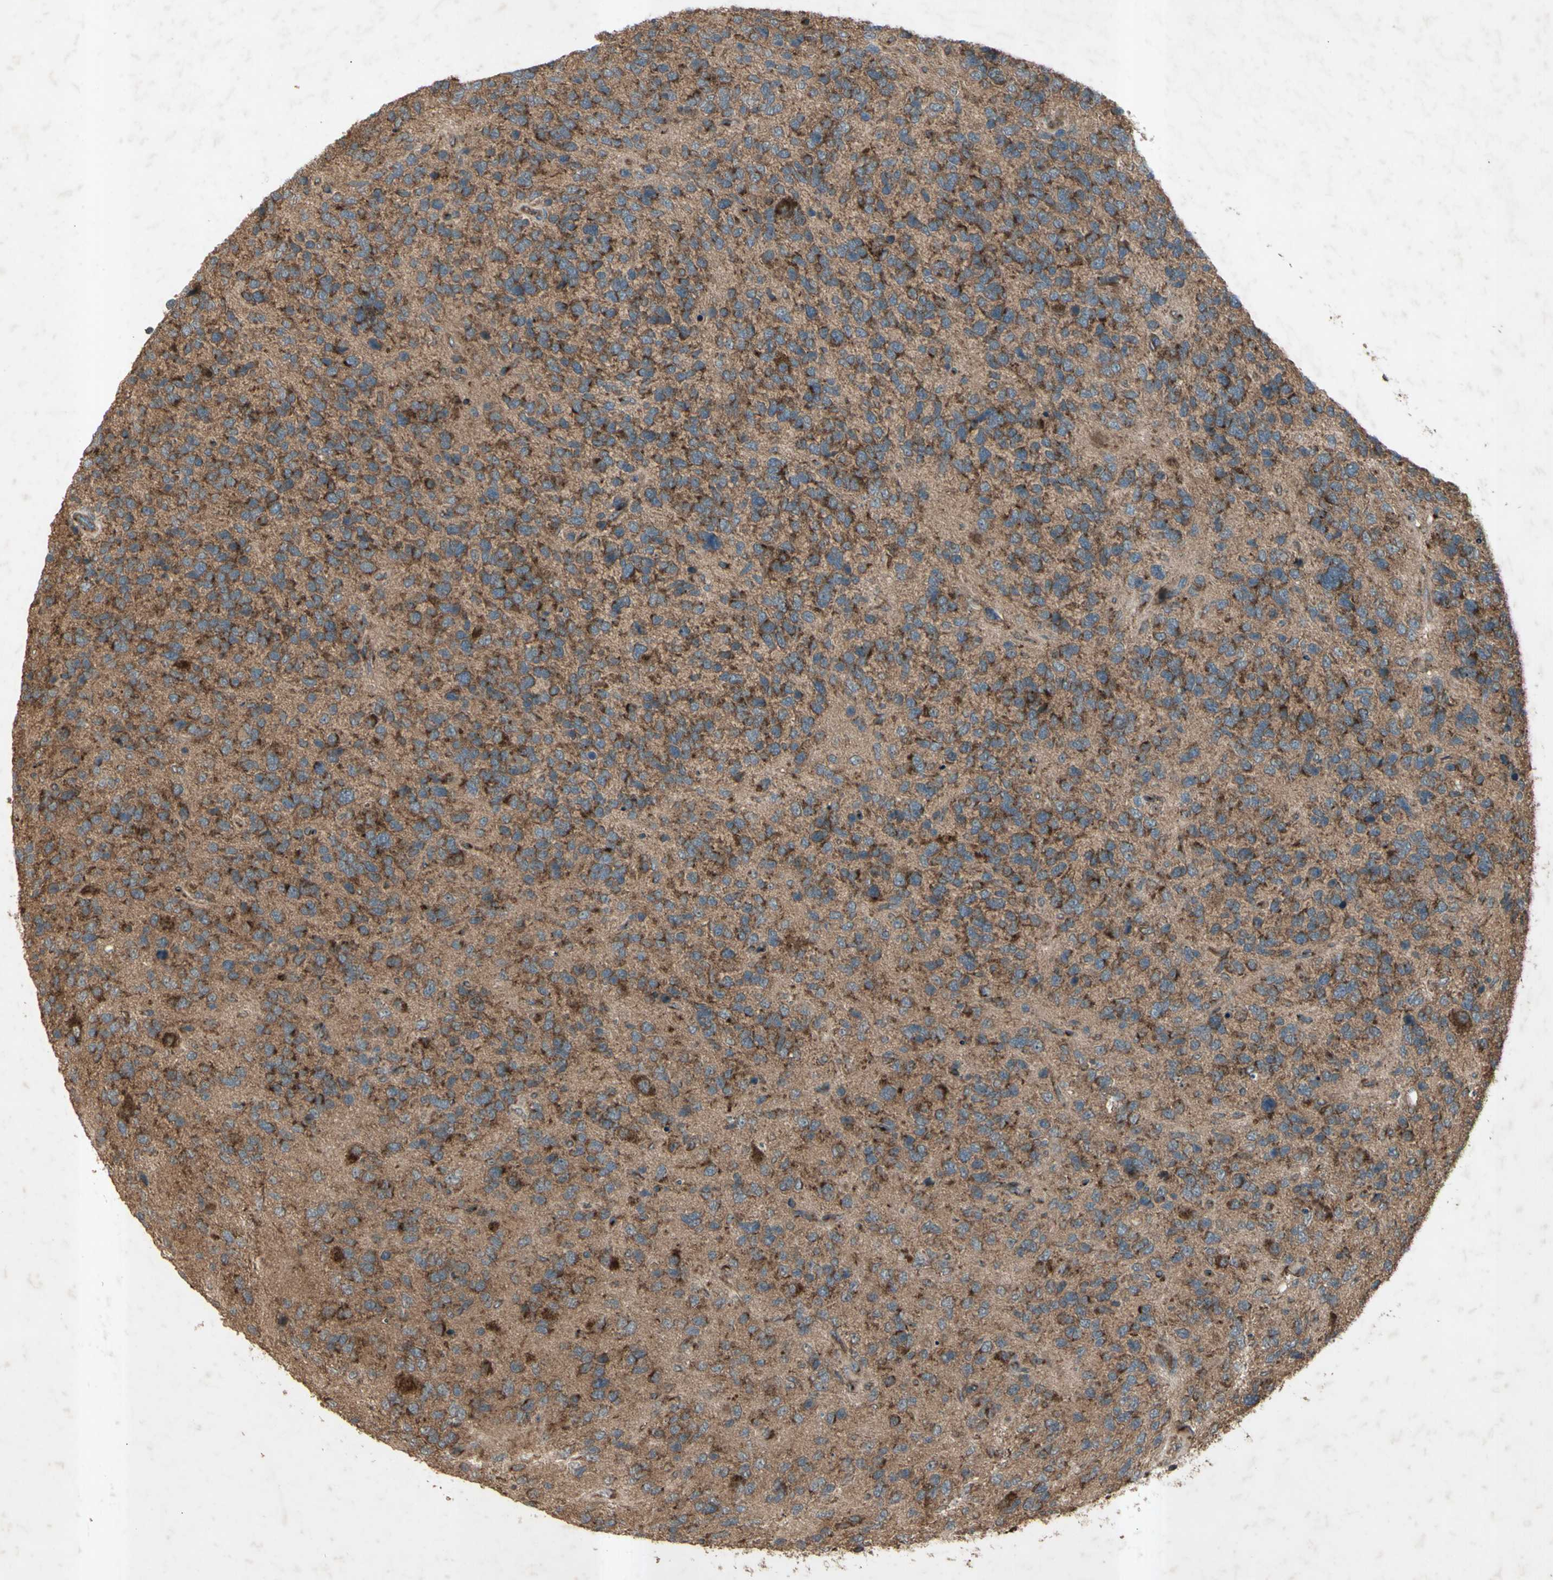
{"staining": {"intensity": "strong", "quantity": ">75%", "location": "cytoplasmic/membranous"}, "tissue": "glioma", "cell_type": "Tumor cells", "image_type": "cancer", "snomed": [{"axis": "morphology", "description": "Glioma, malignant, High grade"}, {"axis": "topography", "description": "Brain"}], "caption": "High-power microscopy captured an immunohistochemistry histopathology image of malignant high-grade glioma, revealing strong cytoplasmic/membranous positivity in approximately >75% of tumor cells.", "gene": "AP1G1", "patient": {"sex": "female", "age": 58}}